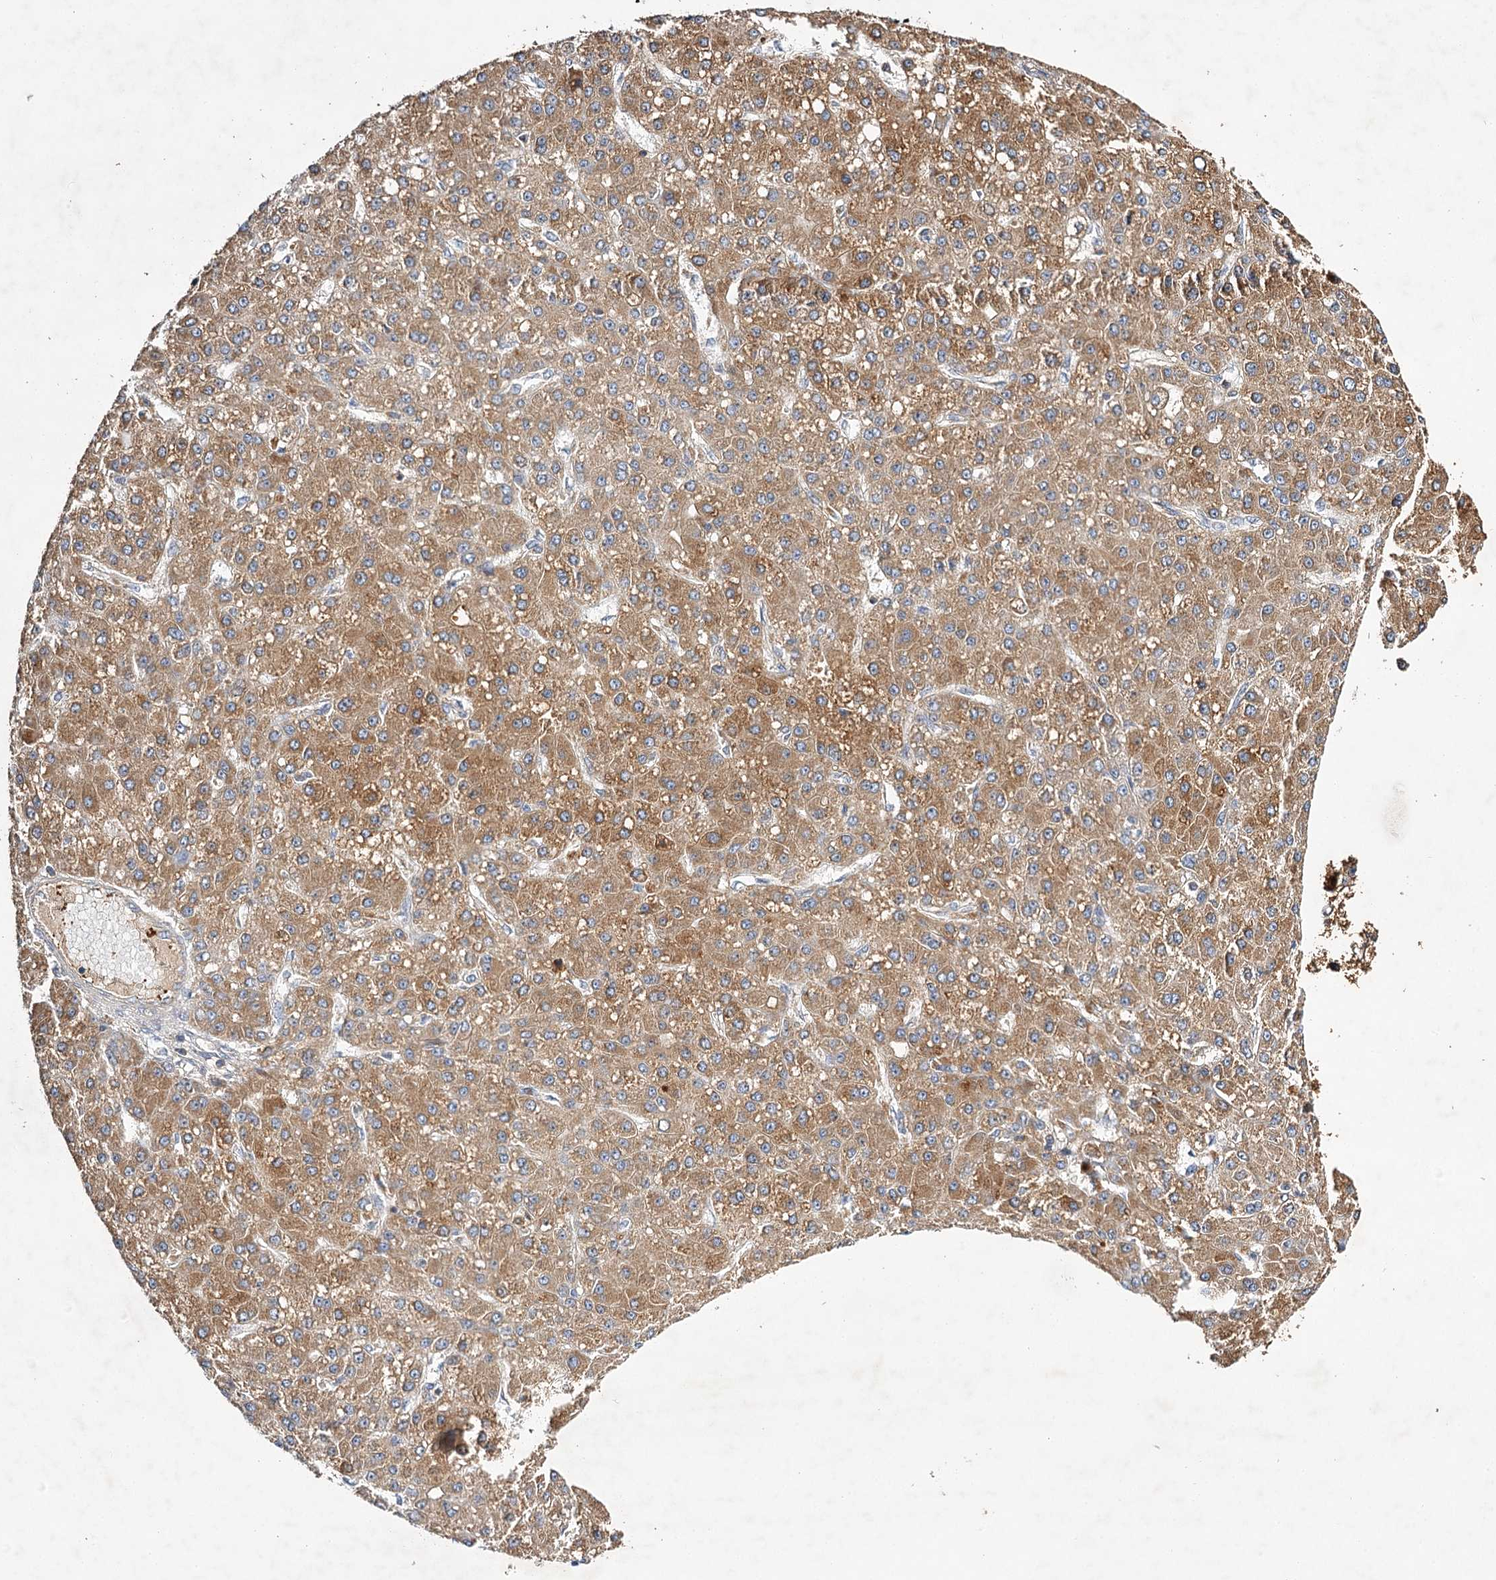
{"staining": {"intensity": "moderate", "quantity": ">75%", "location": "cytoplasmic/membranous"}, "tissue": "liver cancer", "cell_type": "Tumor cells", "image_type": "cancer", "snomed": [{"axis": "morphology", "description": "Carcinoma, Hepatocellular, NOS"}, {"axis": "topography", "description": "Liver"}], "caption": "This micrograph shows liver cancer stained with IHC to label a protein in brown. The cytoplasmic/membranous of tumor cells show moderate positivity for the protein. Nuclei are counter-stained blue.", "gene": "LSS", "patient": {"sex": "male", "age": 67}}